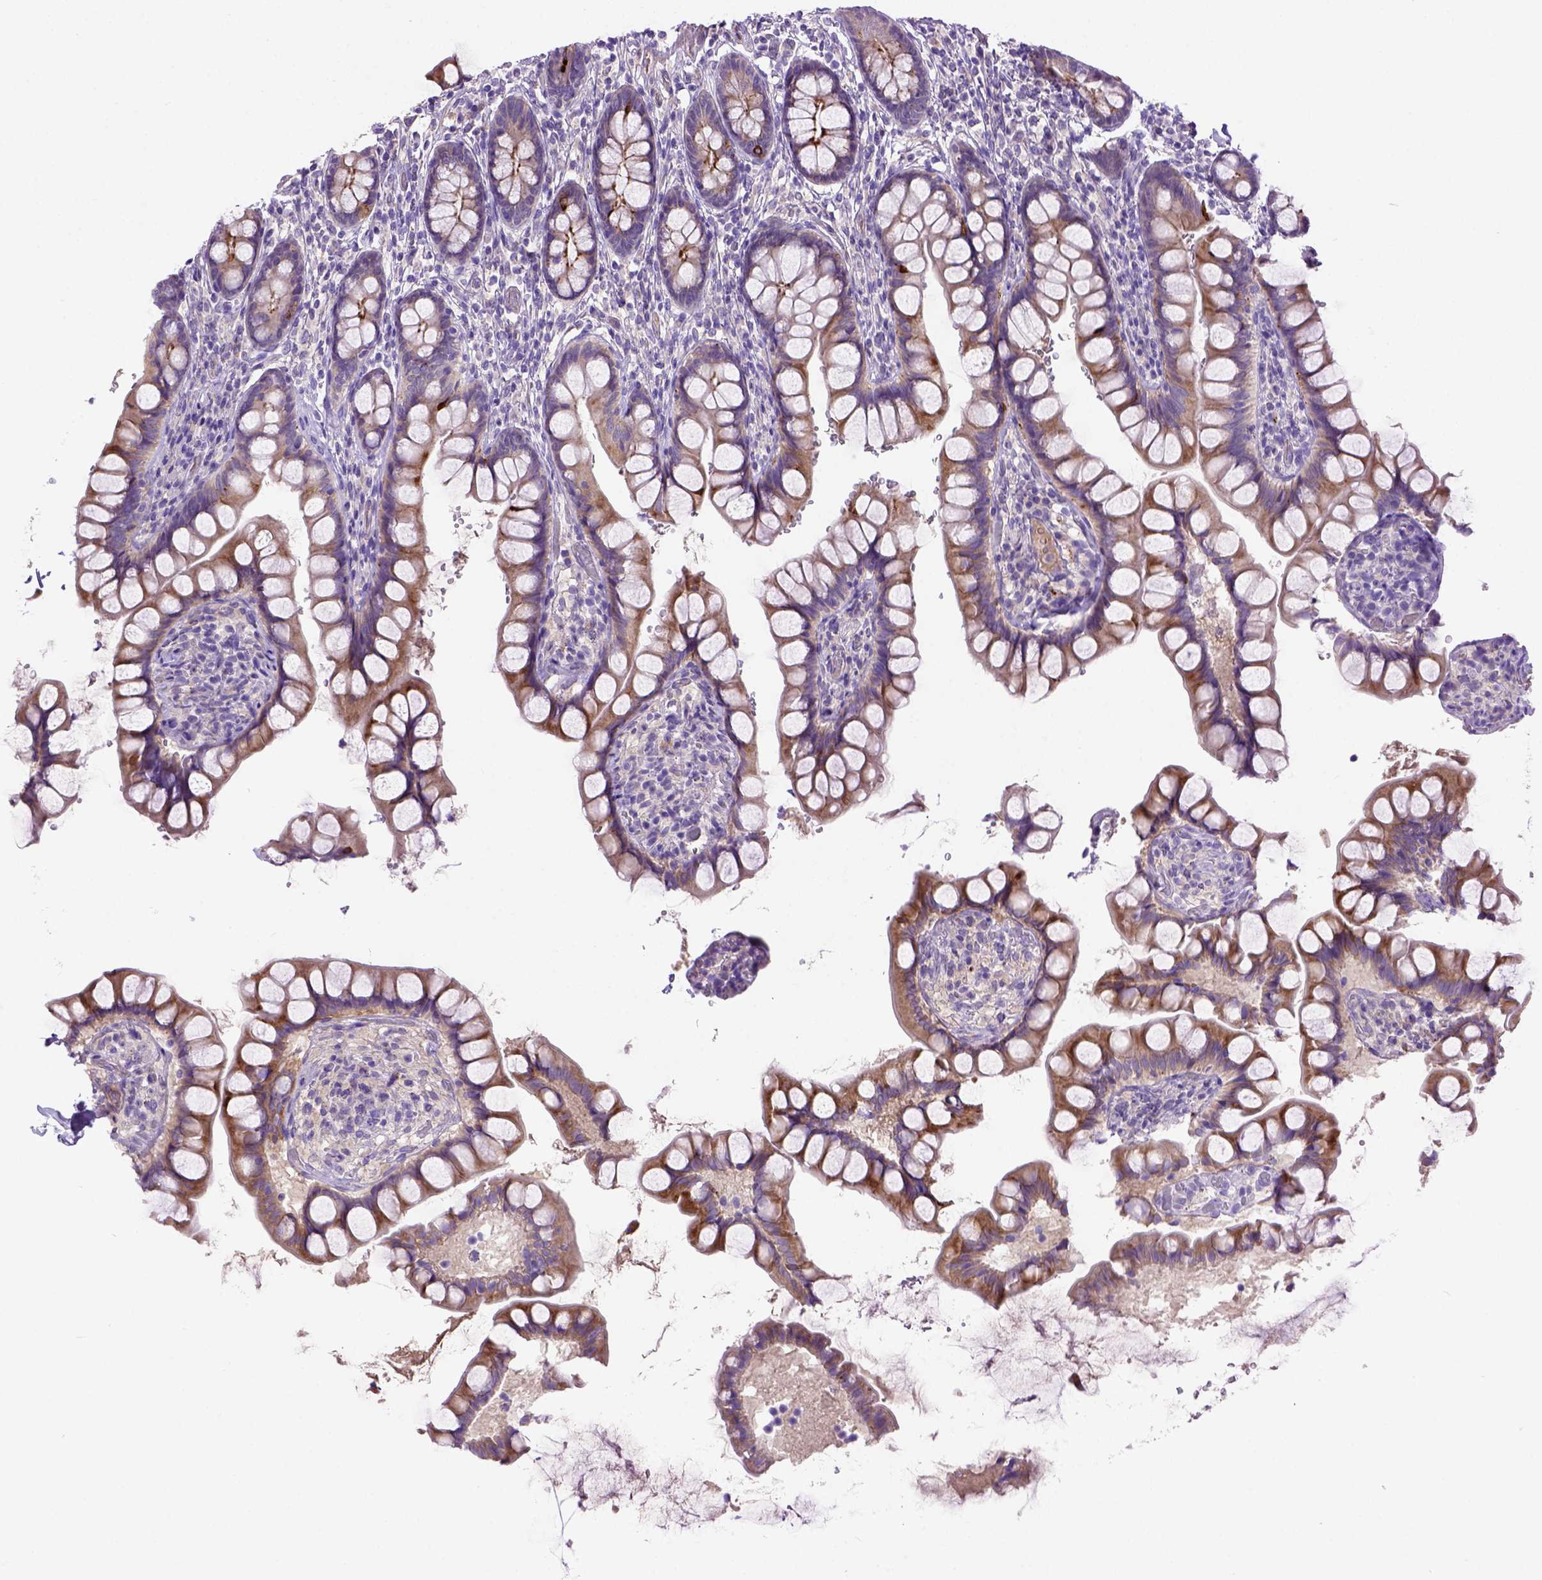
{"staining": {"intensity": "strong", "quantity": "<25%", "location": "cytoplasmic/membranous"}, "tissue": "small intestine", "cell_type": "Glandular cells", "image_type": "normal", "snomed": [{"axis": "morphology", "description": "Normal tissue, NOS"}, {"axis": "topography", "description": "Small intestine"}], "caption": "Protein analysis of benign small intestine demonstrates strong cytoplasmic/membranous positivity in approximately <25% of glandular cells.", "gene": "DEPDC1B", "patient": {"sex": "male", "age": 70}}